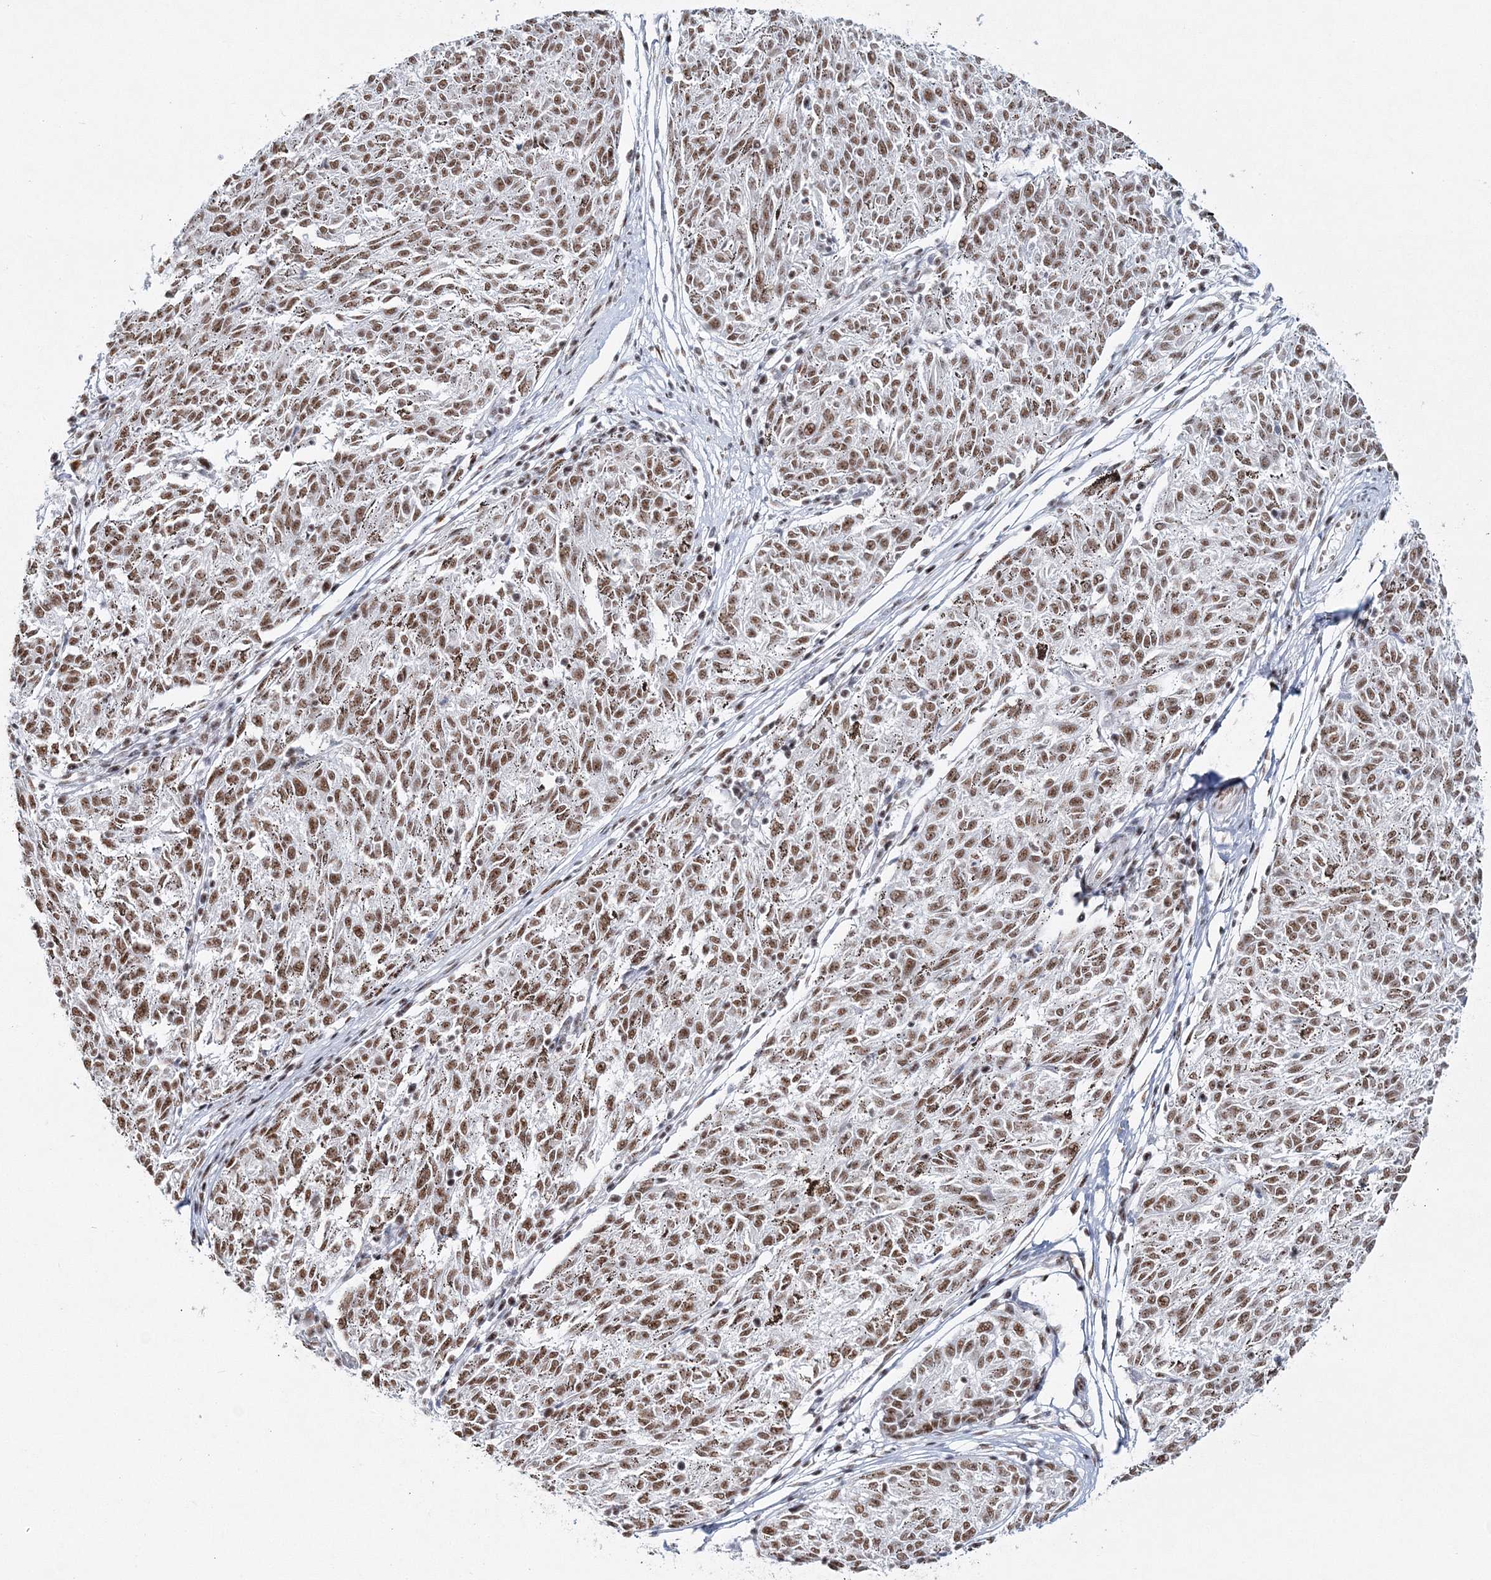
{"staining": {"intensity": "moderate", "quantity": ">75%", "location": "nuclear"}, "tissue": "melanoma", "cell_type": "Tumor cells", "image_type": "cancer", "snomed": [{"axis": "morphology", "description": "Malignant melanoma, NOS"}, {"axis": "topography", "description": "Skin"}], "caption": "Protein staining of melanoma tissue demonstrates moderate nuclear expression in about >75% of tumor cells.", "gene": "QRICH1", "patient": {"sex": "female", "age": 72}}